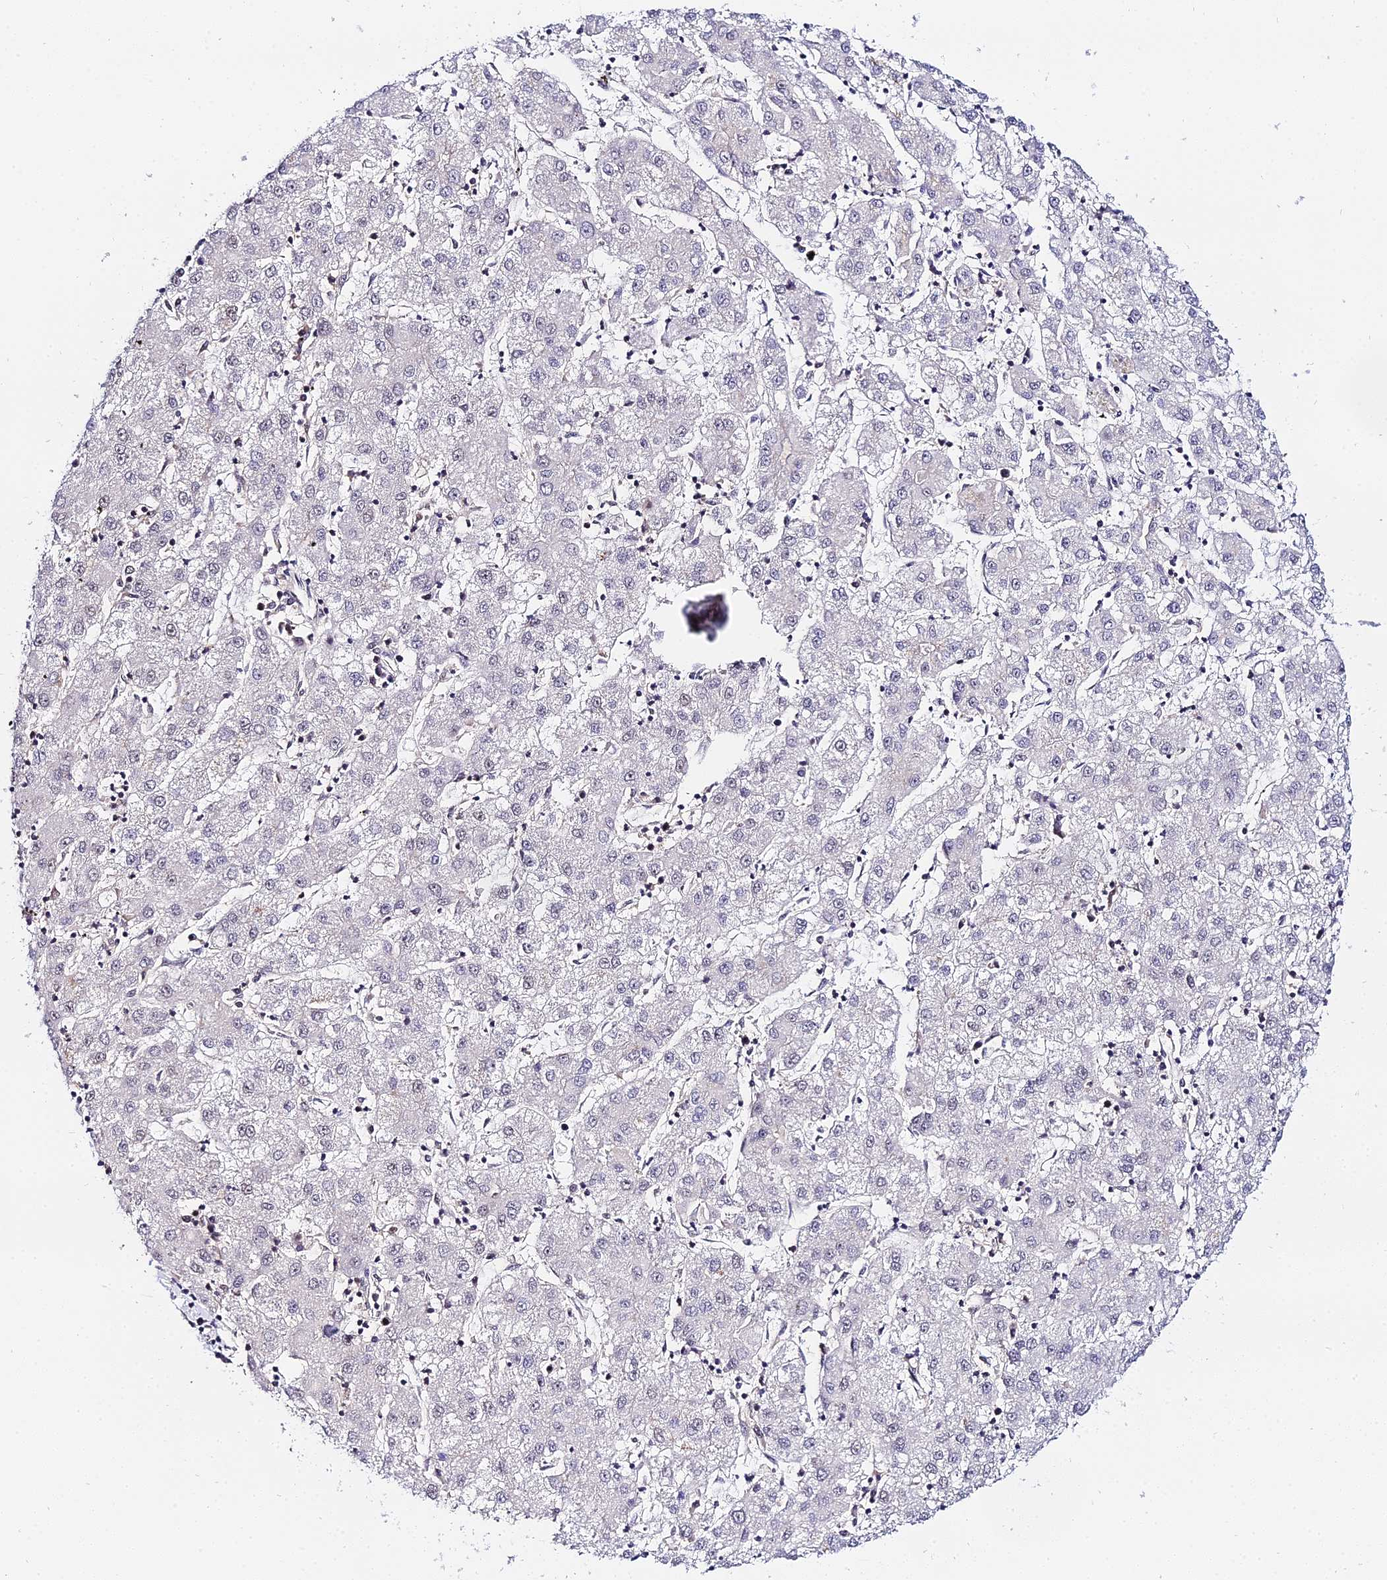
{"staining": {"intensity": "negative", "quantity": "none", "location": "none"}, "tissue": "liver cancer", "cell_type": "Tumor cells", "image_type": "cancer", "snomed": [{"axis": "morphology", "description": "Carcinoma, Hepatocellular, NOS"}, {"axis": "topography", "description": "Liver"}], "caption": "Histopathology image shows no significant protein expression in tumor cells of liver cancer (hepatocellular carcinoma).", "gene": "EXOSC3", "patient": {"sex": "male", "age": 72}}